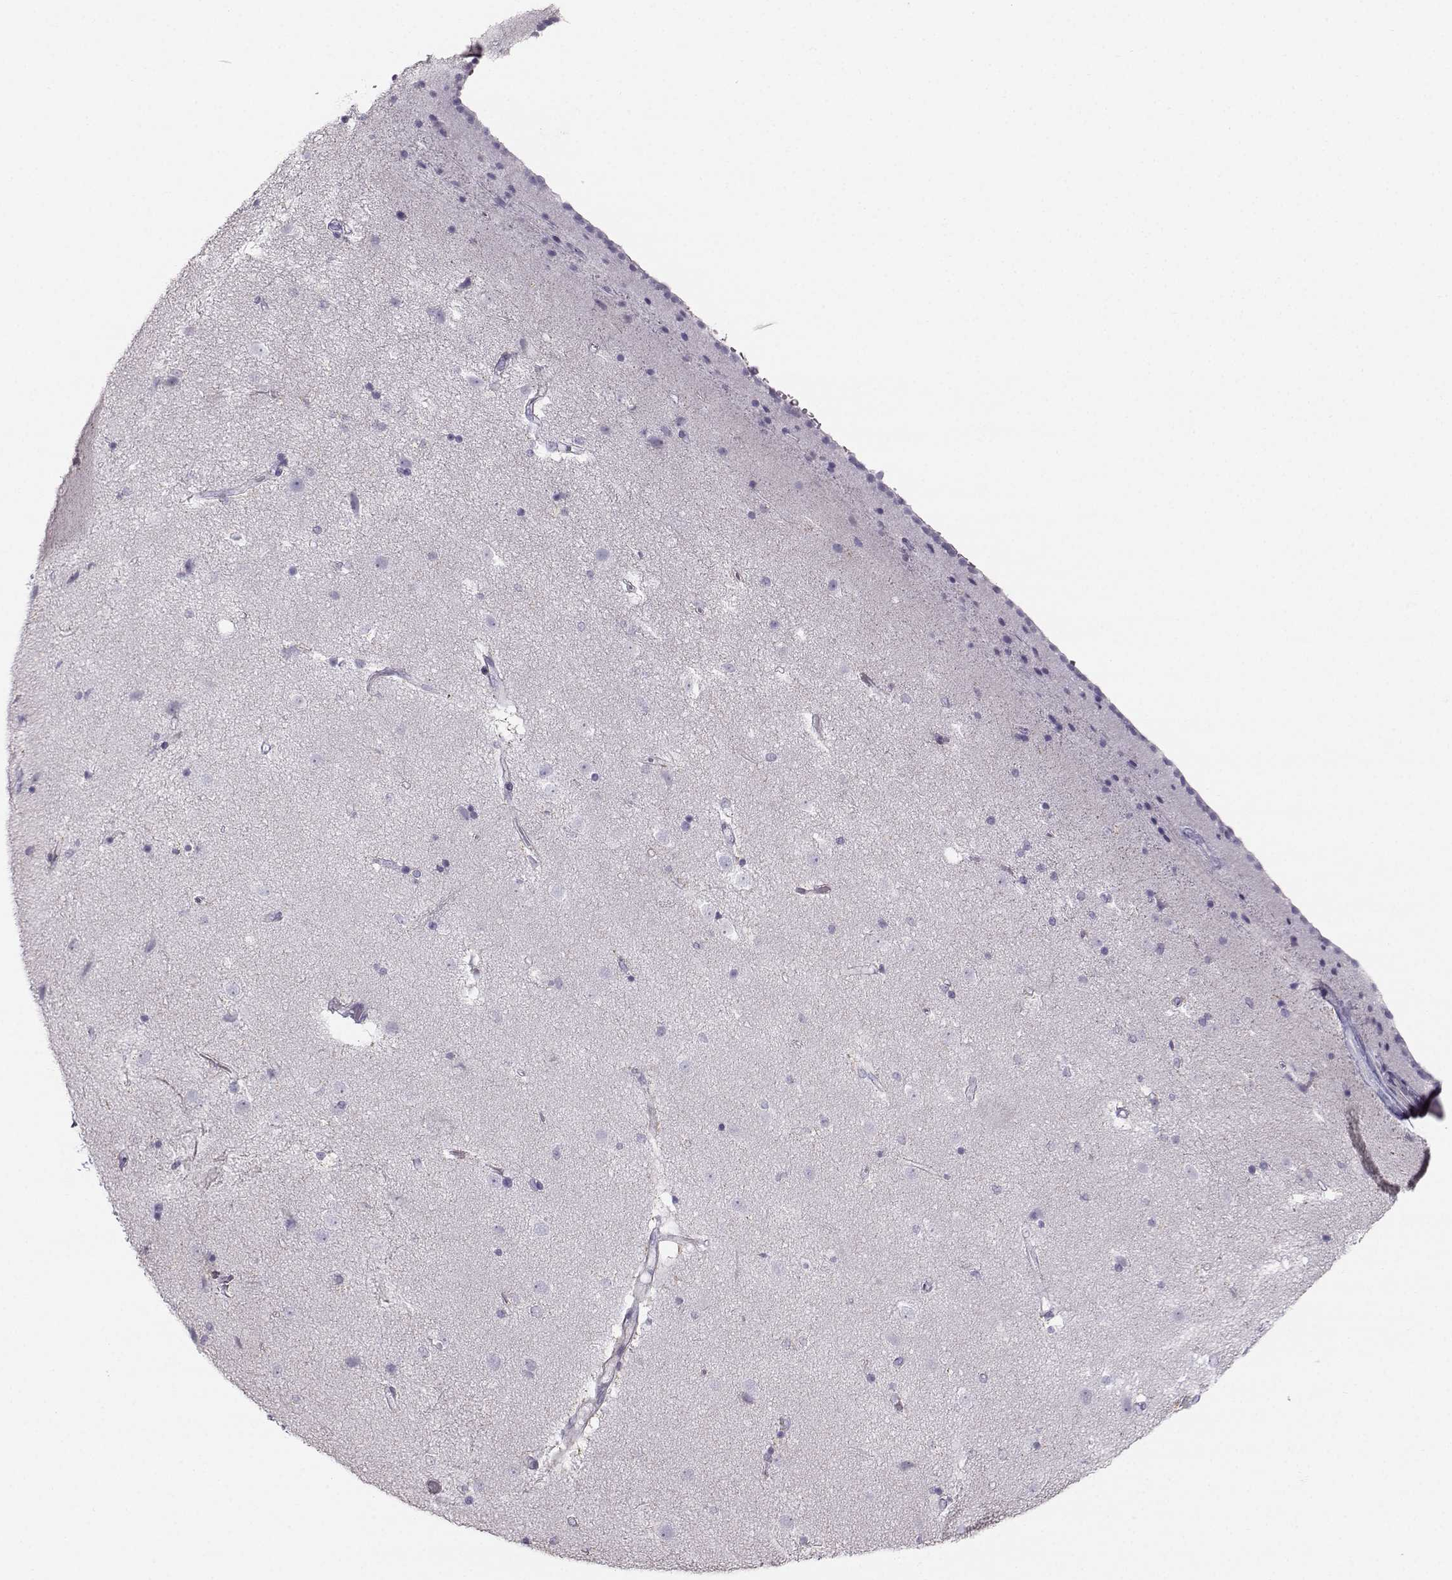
{"staining": {"intensity": "negative", "quantity": "none", "location": "none"}, "tissue": "caudate", "cell_type": "Glial cells", "image_type": "normal", "snomed": [{"axis": "morphology", "description": "Normal tissue, NOS"}, {"axis": "topography", "description": "Lateral ventricle wall"}], "caption": "High power microscopy photomicrograph of an immunohistochemistry micrograph of benign caudate, revealing no significant expression in glial cells.", "gene": "CASR", "patient": {"sex": "female", "age": 71}}